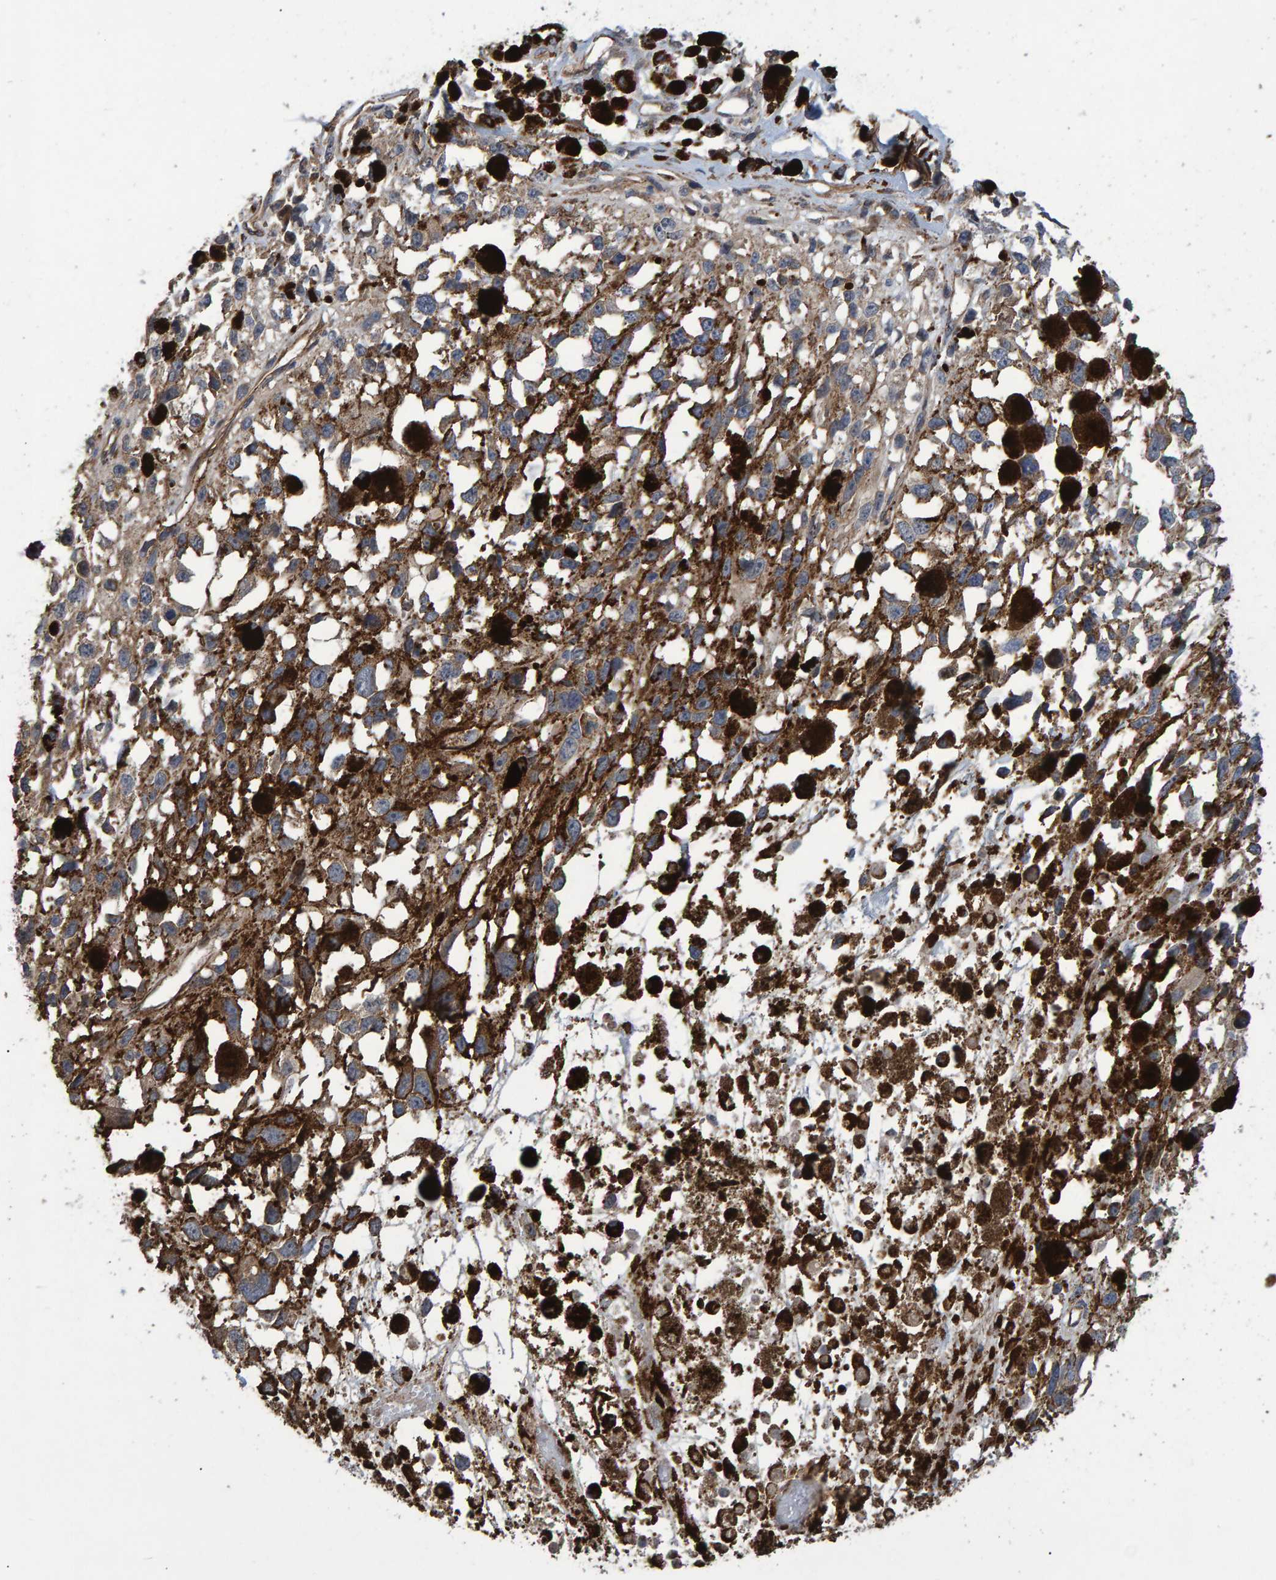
{"staining": {"intensity": "negative", "quantity": "none", "location": "none"}, "tissue": "melanoma", "cell_type": "Tumor cells", "image_type": "cancer", "snomed": [{"axis": "morphology", "description": "Malignant melanoma, Metastatic site"}, {"axis": "topography", "description": "Lymph node"}], "caption": "Immunohistochemistry (IHC) of human malignant melanoma (metastatic site) reveals no positivity in tumor cells.", "gene": "SLIT2", "patient": {"sex": "male", "age": 59}}